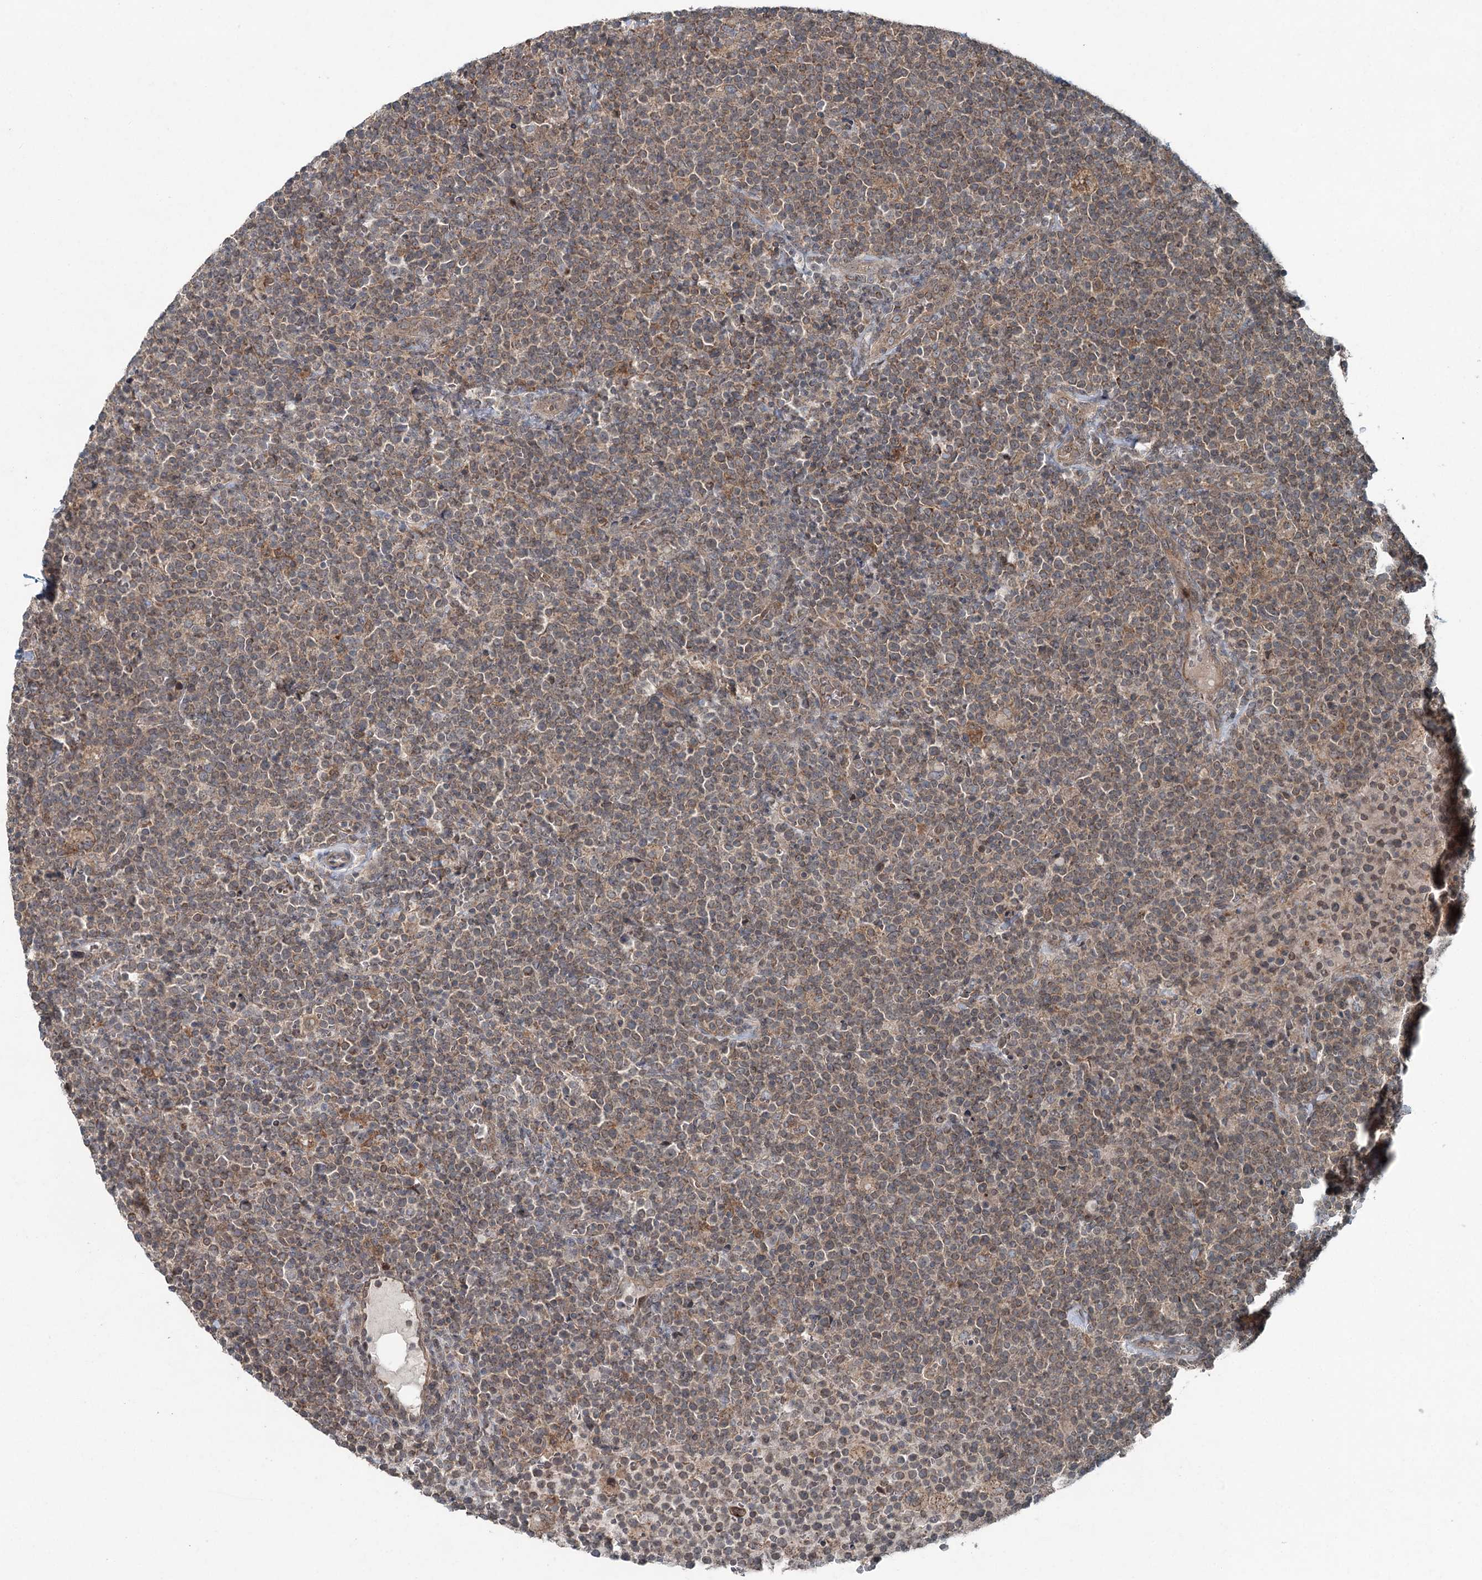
{"staining": {"intensity": "weak", "quantity": ">75%", "location": "cytoplasmic/membranous"}, "tissue": "lymphoma", "cell_type": "Tumor cells", "image_type": "cancer", "snomed": [{"axis": "morphology", "description": "Malignant lymphoma, non-Hodgkin's type, High grade"}, {"axis": "topography", "description": "Lymph node"}], "caption": "A brown stain highlights weak cytoplasmic/membranous staining of a protein in high-grade malignant lymphoma, non-Hodgkin's type tumor cells. (DAB IHC, brown staining for protein, blue staining for nuclei).", "gene": "SKIC3", "patient": {"sex": "male", "age": 61}}